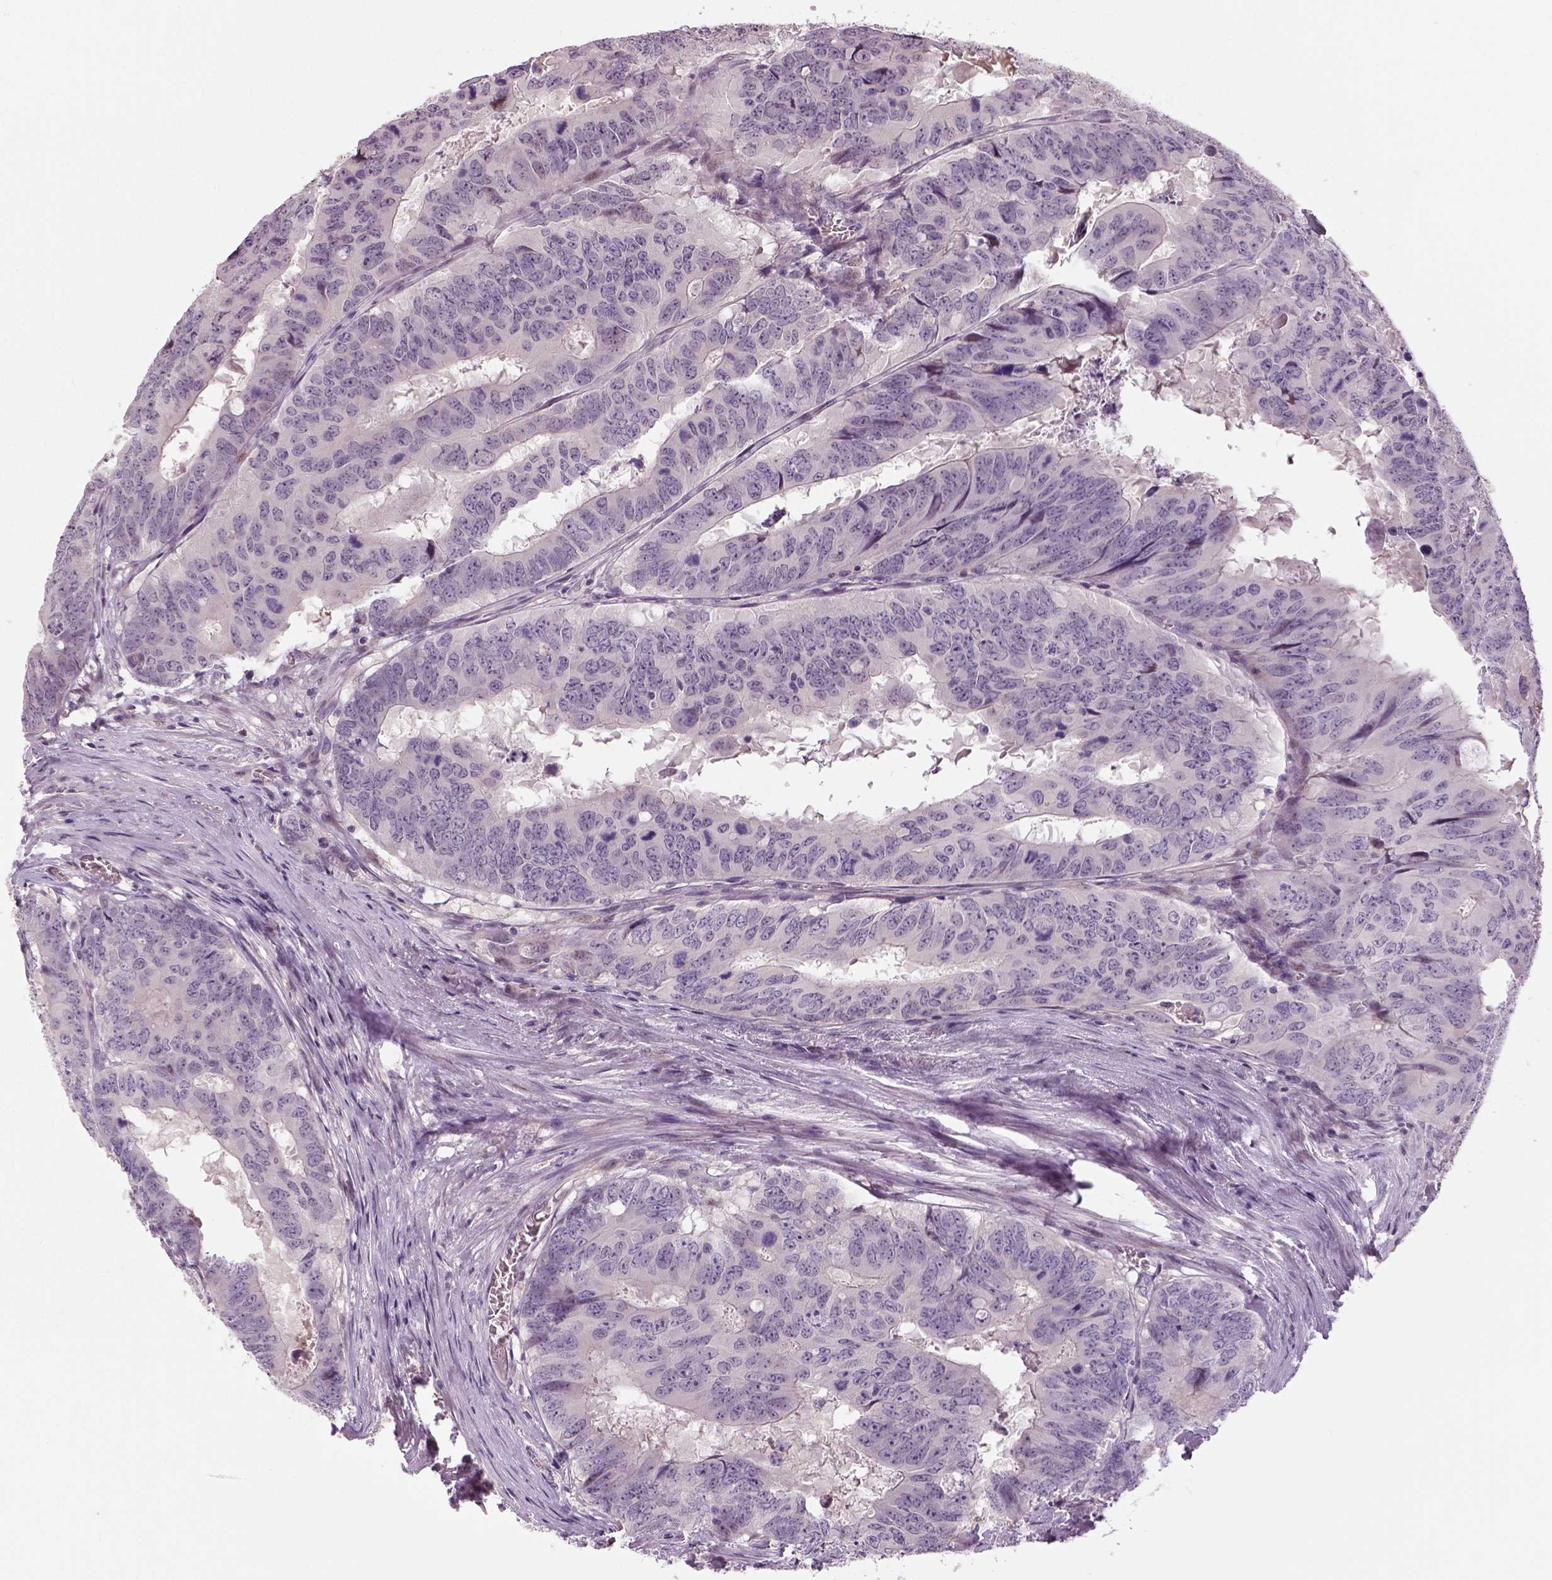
{"staining": {"intensity": "negative", "quantity": "none", "location": "none"}, "tissue": "colorectal cancer", "cell_type": "Tumor cells", "image_type": "cancer", "snomed": [{"axis": "morphology", "description": "Adenocarcinoma, NOS"}, {"axis": "topography", "description": "Colon"}], "caption": "Adenocarcinoma (colorectal) was stained to show a protein in brown. There is no significant positivity in tumor cells. The staining was performed using DAB to visualize the protein expression in brown, while the nuclei were stained in blue with hematoxylin (Magnification: 20x).", "gene": "NECAB1", "patient": {"sex": "male", "age": 79}}